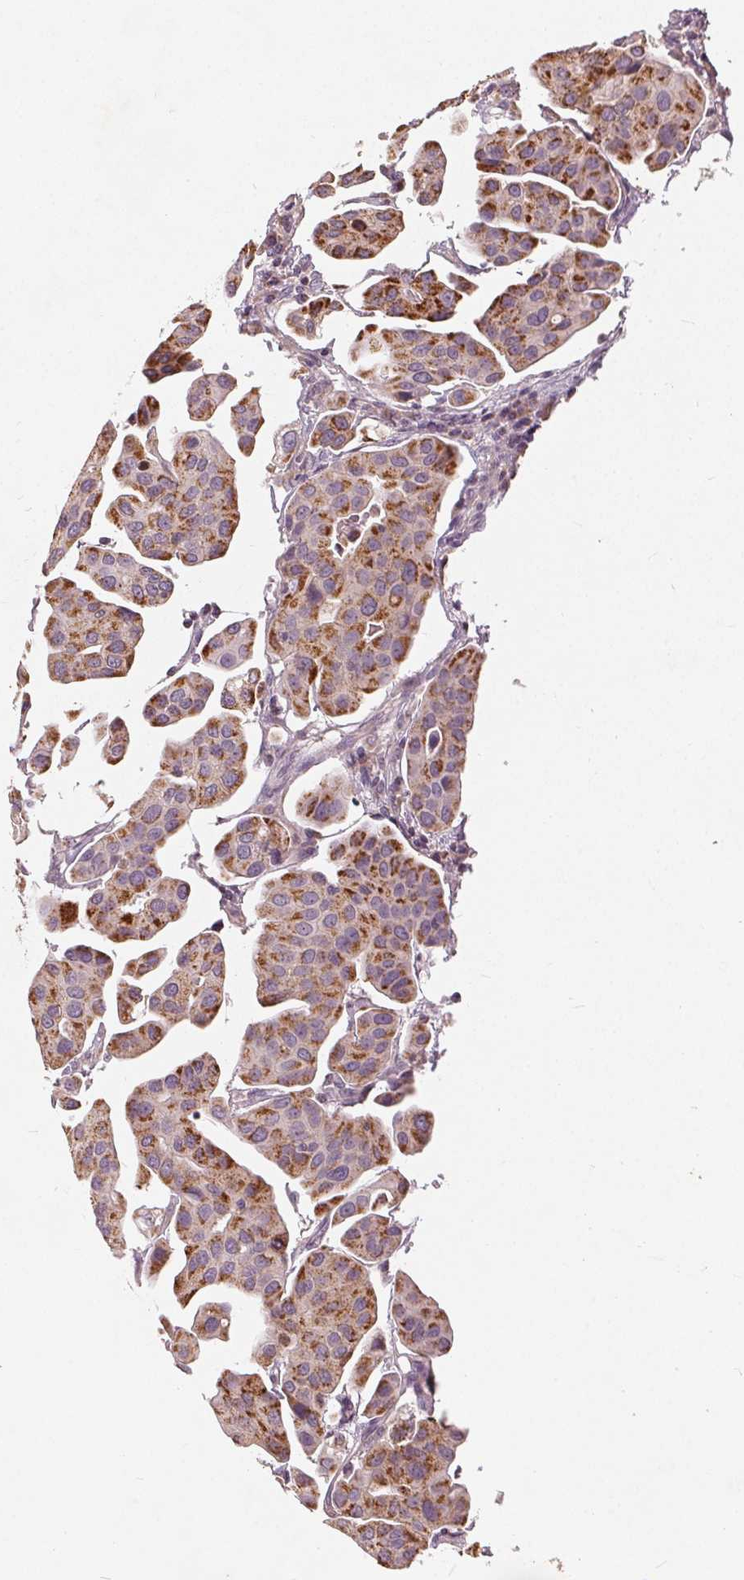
{"staining": {"intensity": "moderate", "quantity": "25%-75%", "location": "cytoplasmic/membranous"}, "tissue": "renal cancer", "cell_type": "Tumor cells", "image_type": "cancer", "snomed": [{"axis": "morphology", "description": "Adenocarcinoma, NOS"}, {"axis": "topography", "description": "Urinary bladder"}], "caption": "An immunohistochemistry (IHC) micrograph of tumor tissue is shown. Protein staining in brown shows moderate cytoplasmic/membranous positivity in adenocarcinoma (renal) within tumor cells.", "gene": "TRIM60", "patient": {"sex": "male", "age": 61}}